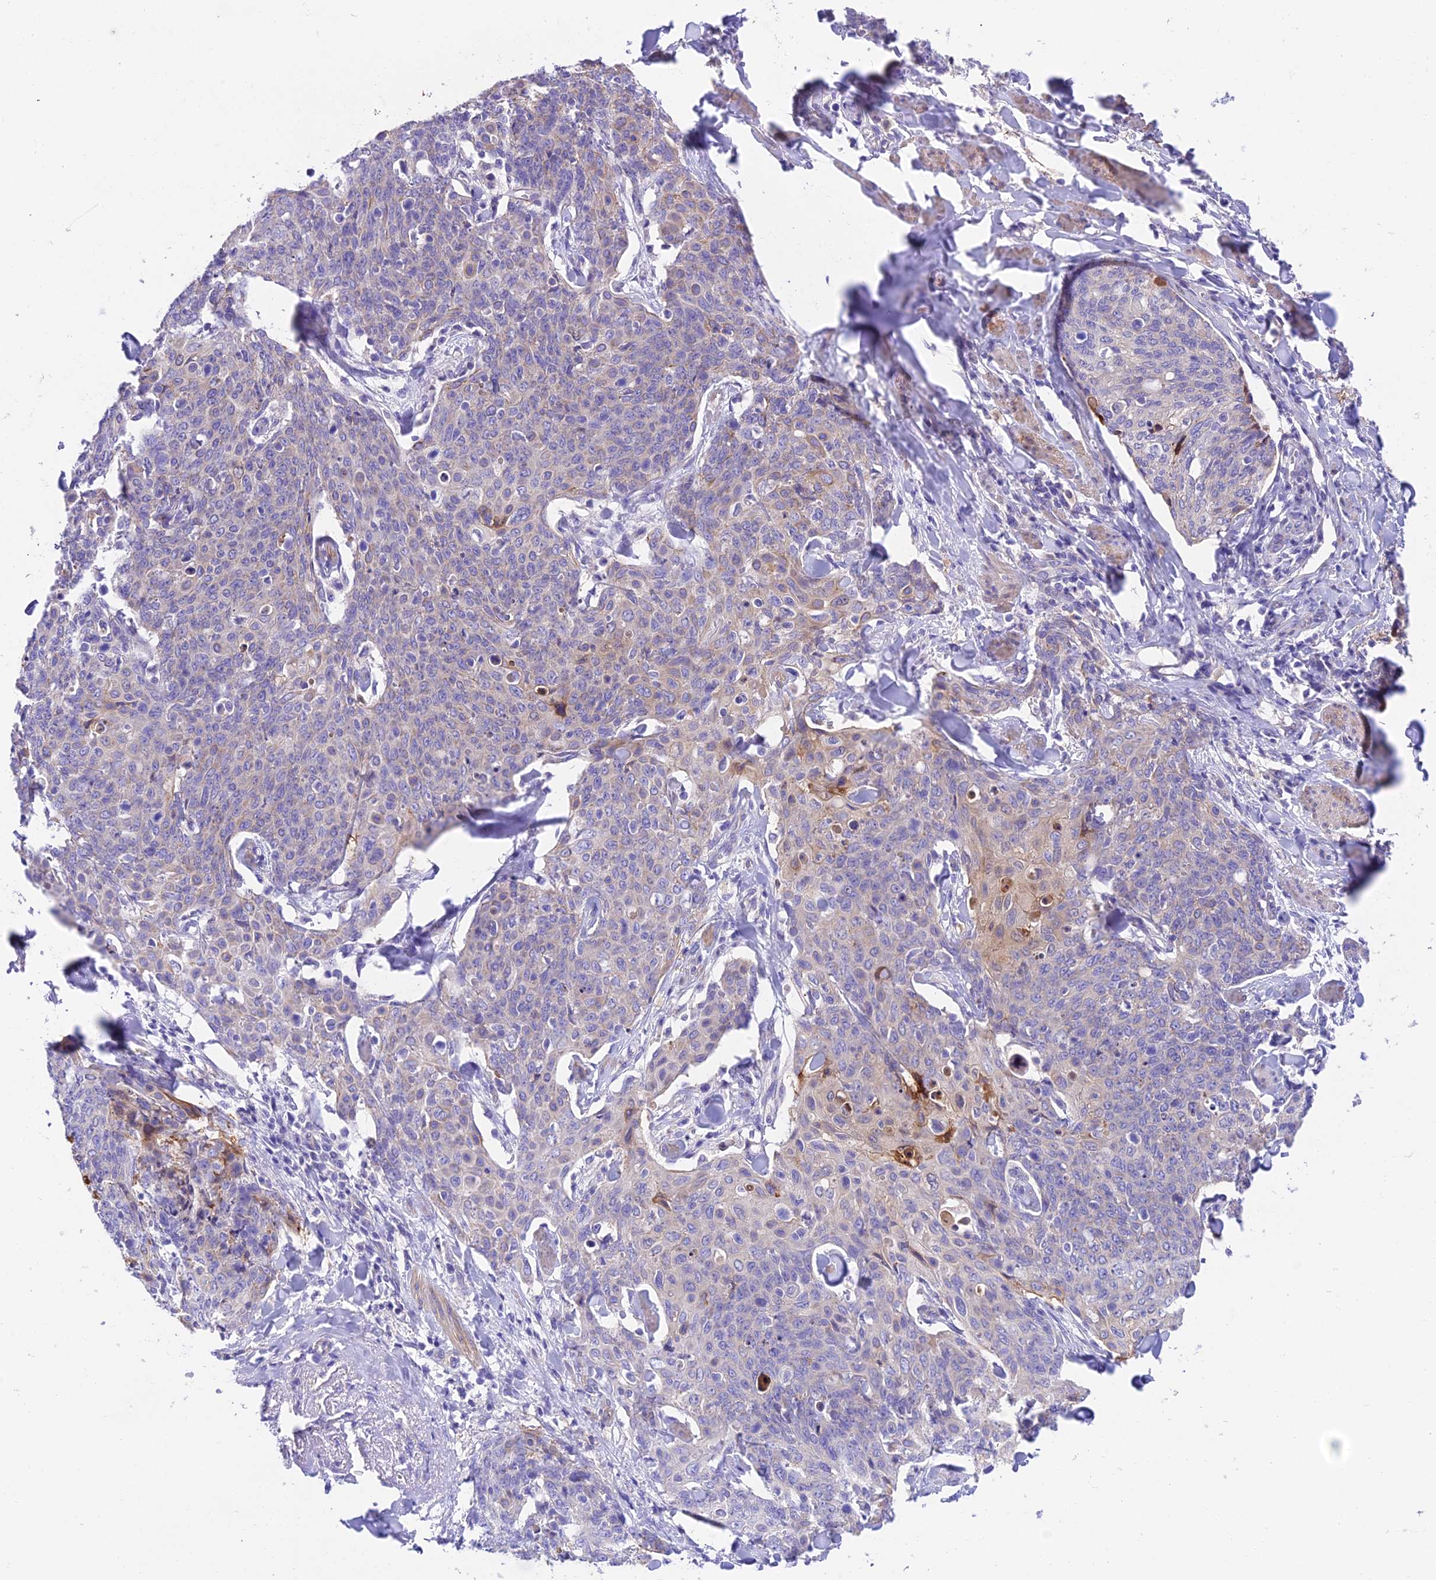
{"staining": {"intensity": "moderate", "quantity": "<25%", "location": "cytoplasmic/membranous"}, "tissue": "skin cancer", "cell_type": "Tumor cells", "image_type": "cancer", "snomed": [{"axis": "morphology", "description": "Squamous cell carcinoma, NOS"}, {"axis": "topography", "description": "Skin"}, {"axis": "topography", "description": "Vulva"}], "caption": "Protein expression analysis of human skin cancer (squamous cell carcinoma) reveals moderate cytoplasmic/membranous positivity in approximately <25% of tumor cells.", "gene": "TRIM43B", "patient": {"sex": "female", "age": 85}}